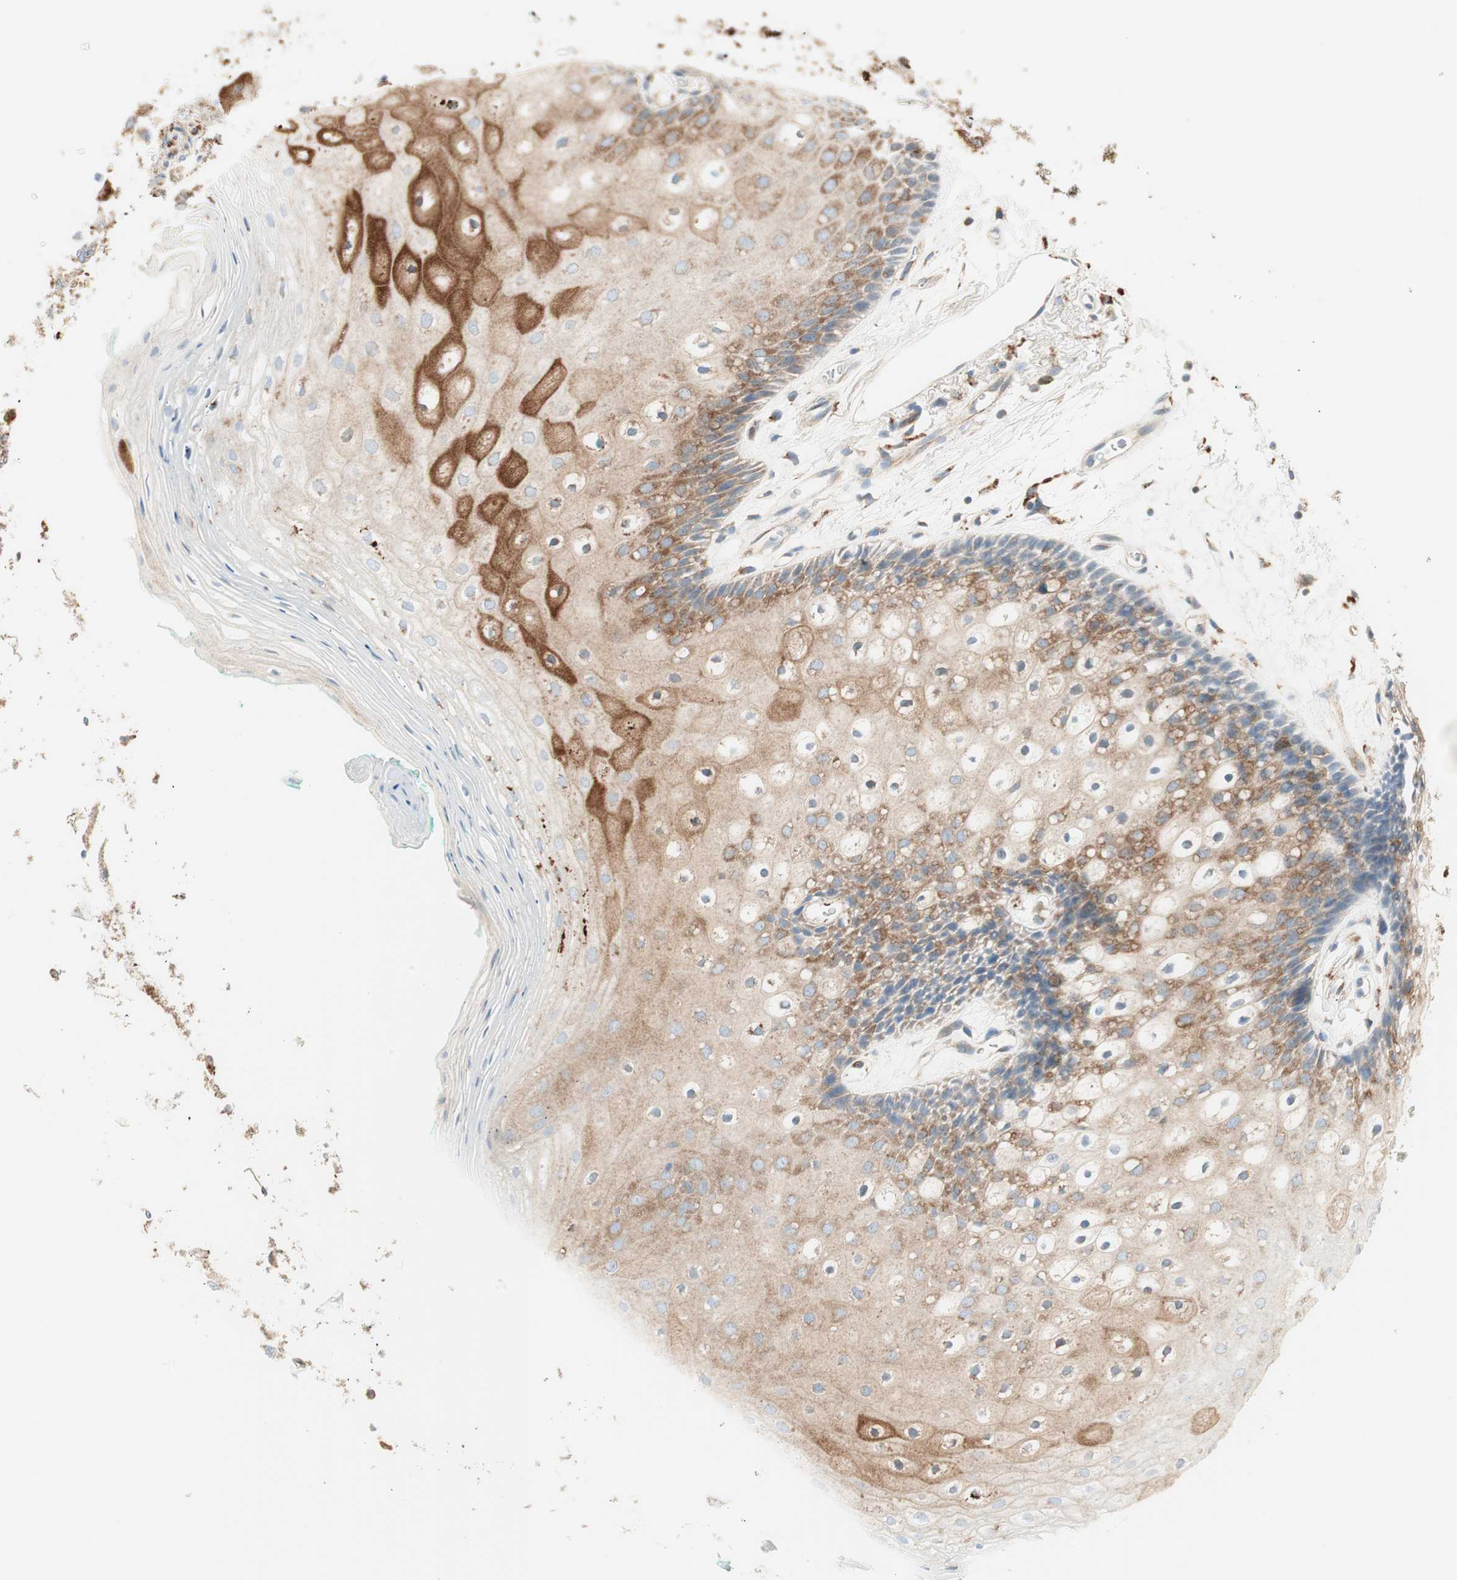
{"staining": {"intensity": "strong", "quantity": "<25%", "location": "cytoplasmic/membranous"}, "tissue": "oral mucosa", "cell_type": "Squamous epithelial cells", "image_type": "normal", "snomed": [{"axis": "morphology", "description": "Normal tissue, NOS"}, {"axis": "topography", "description": "Skeletal muscle"}, {"axis": "topography", "description": "Oral tissue"}, {"axis": "topography", "description": "Peripheral nerve tissue"}], "caption": "Normal oral mucosa was stained to show a protein in brown. There is medium levels of strong cytoplasmic/membranous positivity in approximately <25% of squamous epithelial cells. (DAB (3,3'-diaminobenzidine) IHC with brightfield microscopy, high magnification).", "gene": "ATP6V1G1", "patient": {"sex": "female", "age": 84}}